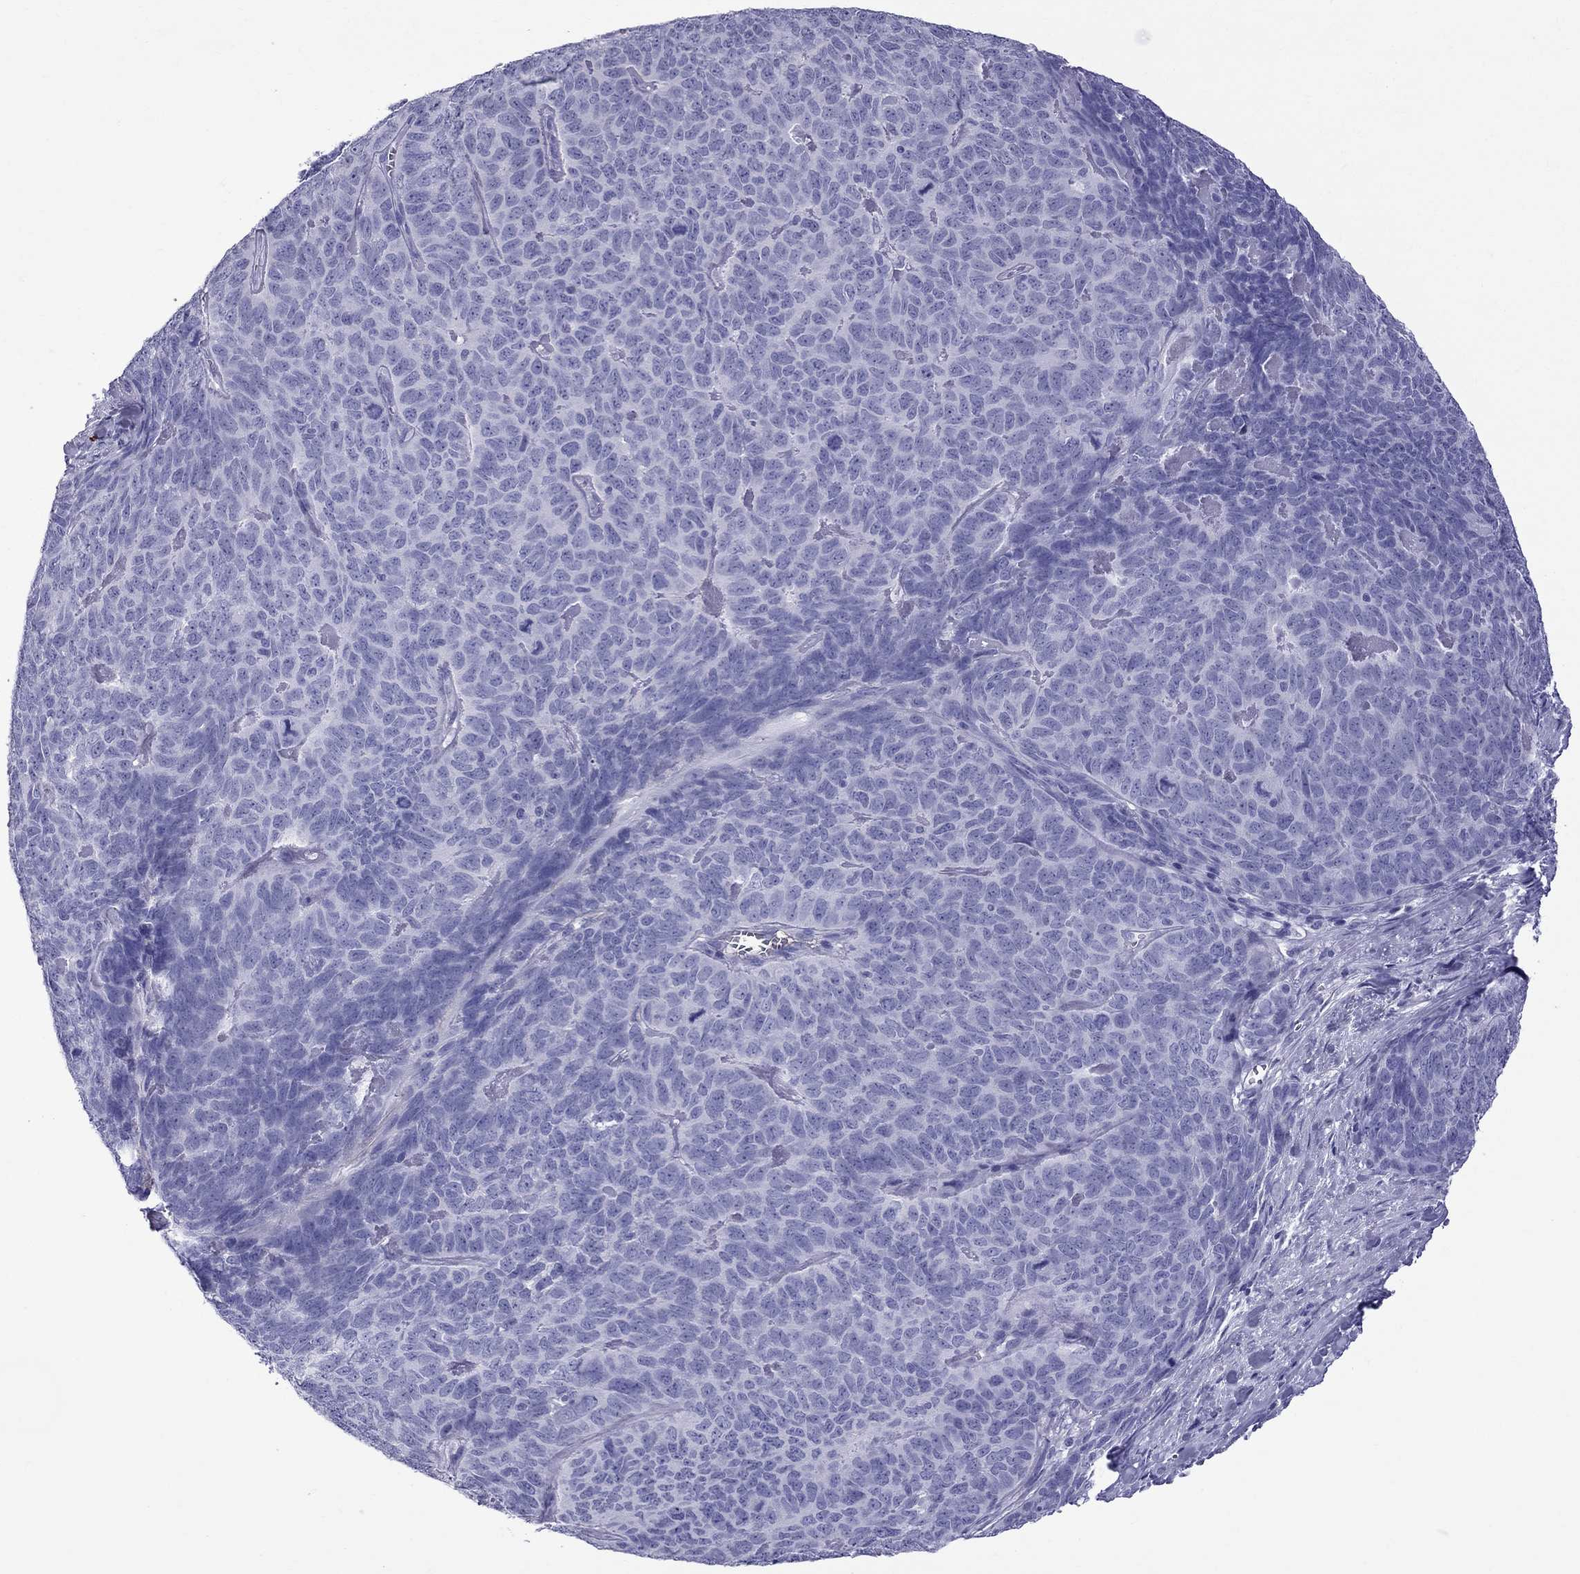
{"staining": {"intensity": "negative", "quantity": "none", "location": "none"}, "tissue": "skin cancer", "cell_type": "Tumor cells", "image_type": "cancer", "snomed": [{"axis": "morphology", "description": "Squamous cell carcinoma, NOS"}, {"axis": "topography", "description": "Skin"}, {"axis": "topography", "description": "Anal"}], "caption": "IHC photomicrograph of human skin cancer stained for a protein (brown), which displays no expression in tumor cells. (Immunohistochemistry, brightfield microscopy, high magnification).", "gene": "SCART1", "patient": {"sex": "female", "age": 51}}